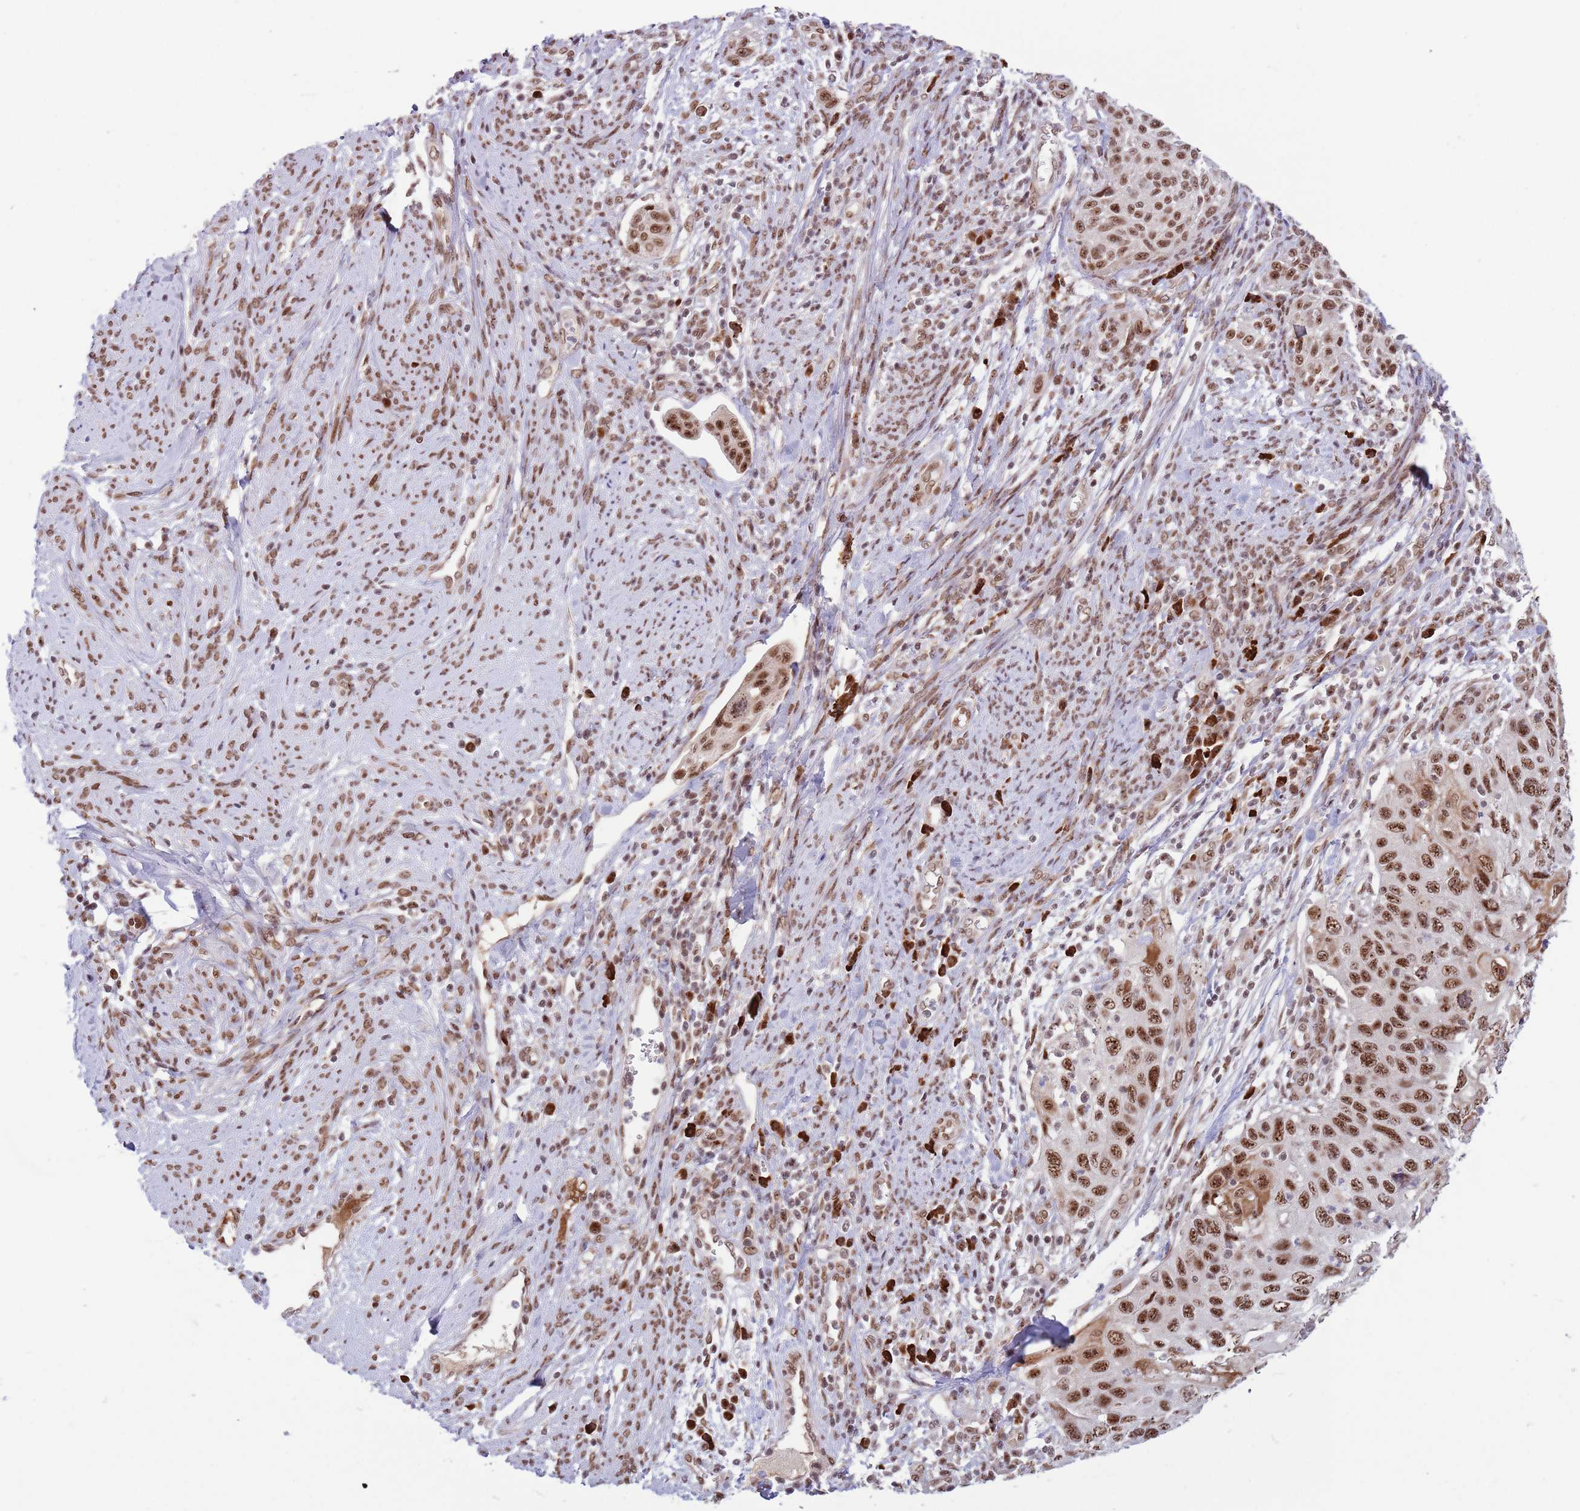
{"staining": {"intensity": "strong", "quantity": ">75%", "location": "nuclear"}, "tissue": "cervical cancer", "cell_type": "Tumor cells", "image_type": "cancer", "snomed": [{"axis": "morphology", "description": "Squamous cell carcinoma, NOS"}, {"axis": "topography", "description": "Cervix"}], "caption": "Human squamous cell carcinoma (cervical) stained with a protein marker displays strong staining in tumor cells.", "gene": "SIPA1L3", "patient": {"sex": "female", "age": 70}}